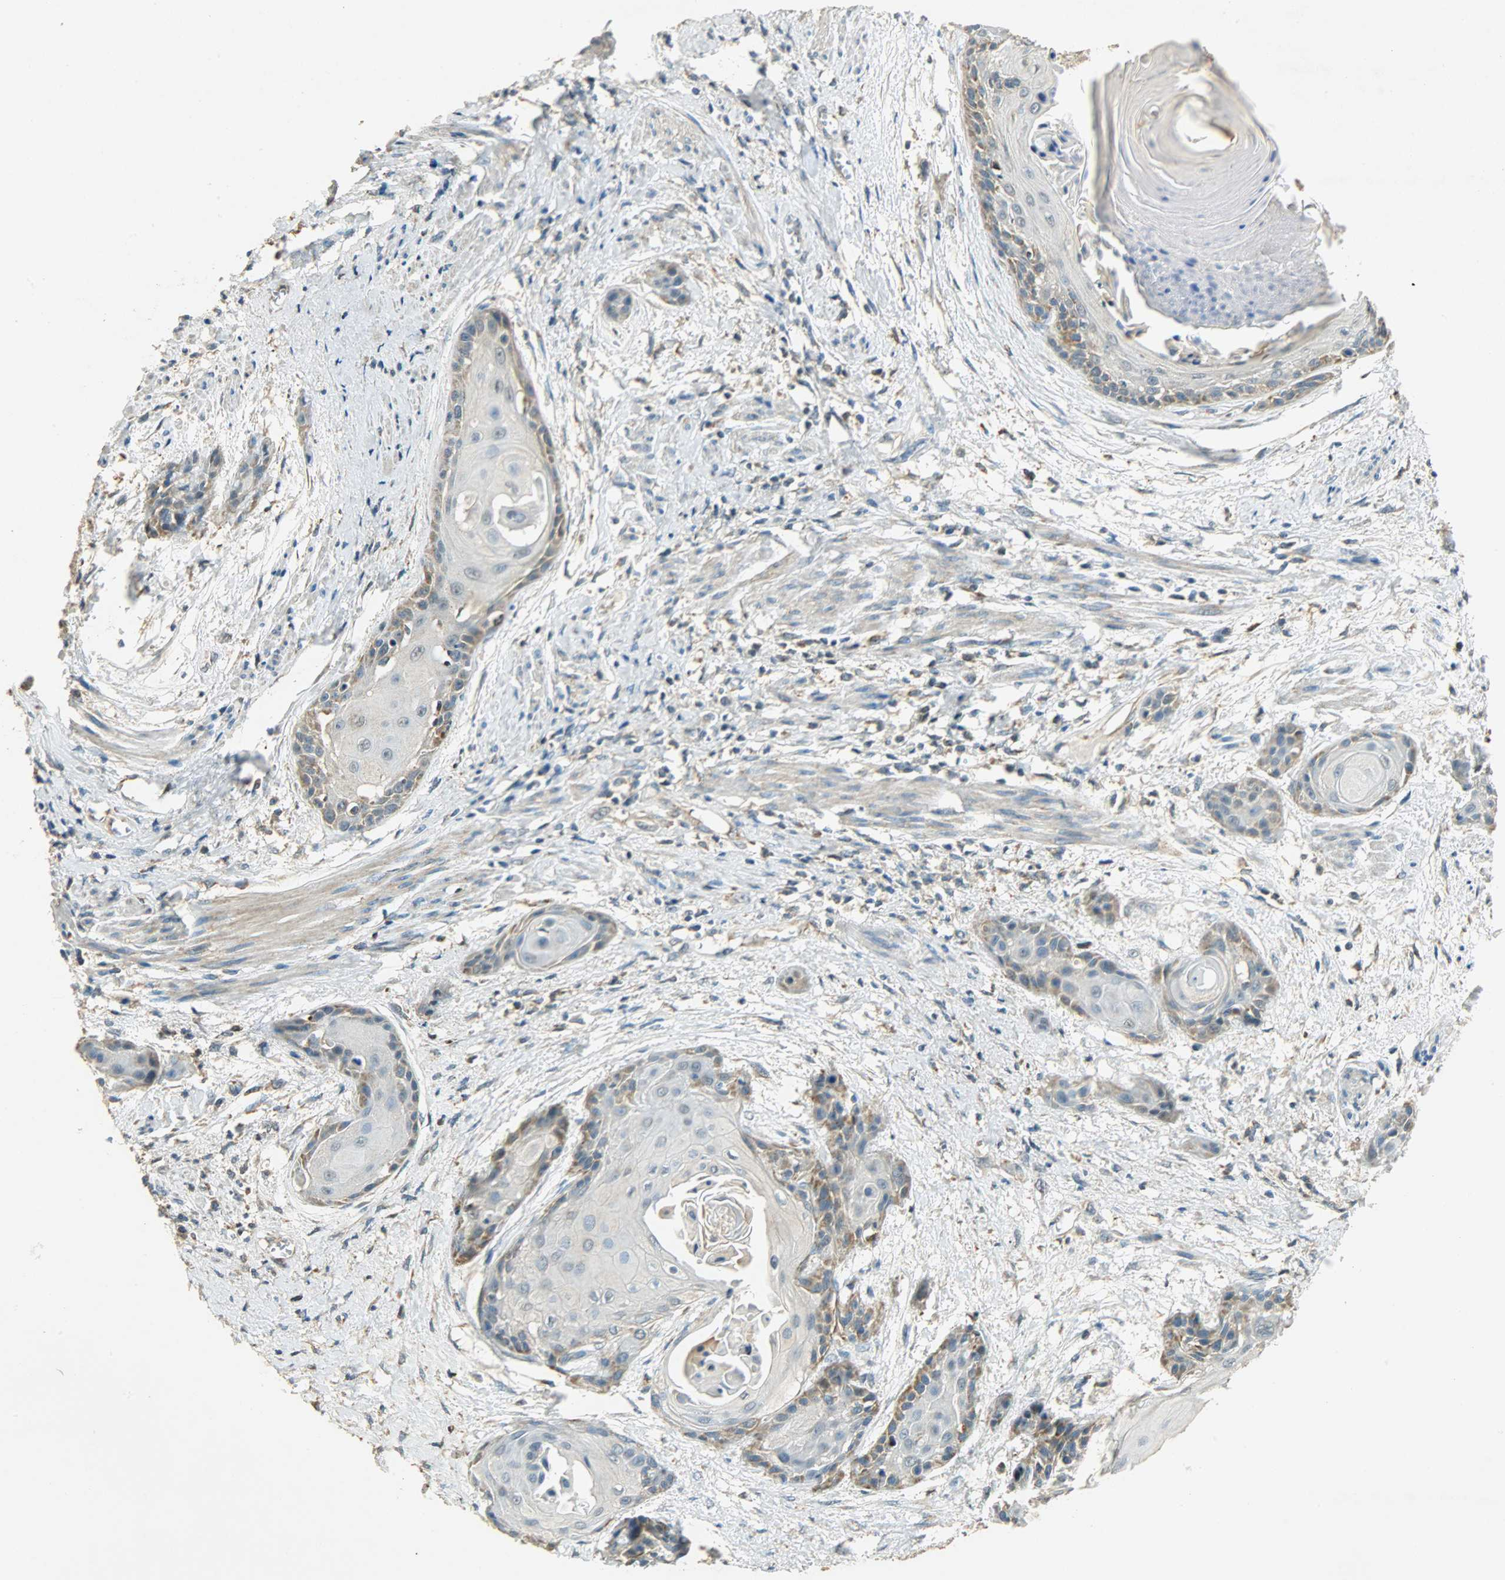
{"staining": {"intensity": "weak", "quantity": "25%-75%", "location": "cytoplasmic/membranous"}, "tissue": "cervical cancer", "cell_type": "Tumor cells", "image_type": "cancer", "snomed": [{"axis": "morphology", "description": "Squamous cell carcinoma, NOS"}, {"axis": "topography", "description": "Cervix"}], "caption": "This micrograph exhibits cervical squamous cell carcinoma stained with immunohistochemistry (IHC) to label a protein in brown. The cytoplasmic/membranous of tumor cells show weak positivity for the protein. Nuclei are counter-stained blue.", "gene": "HDHD5", "patient": {"sex": "female", "age": 57}}